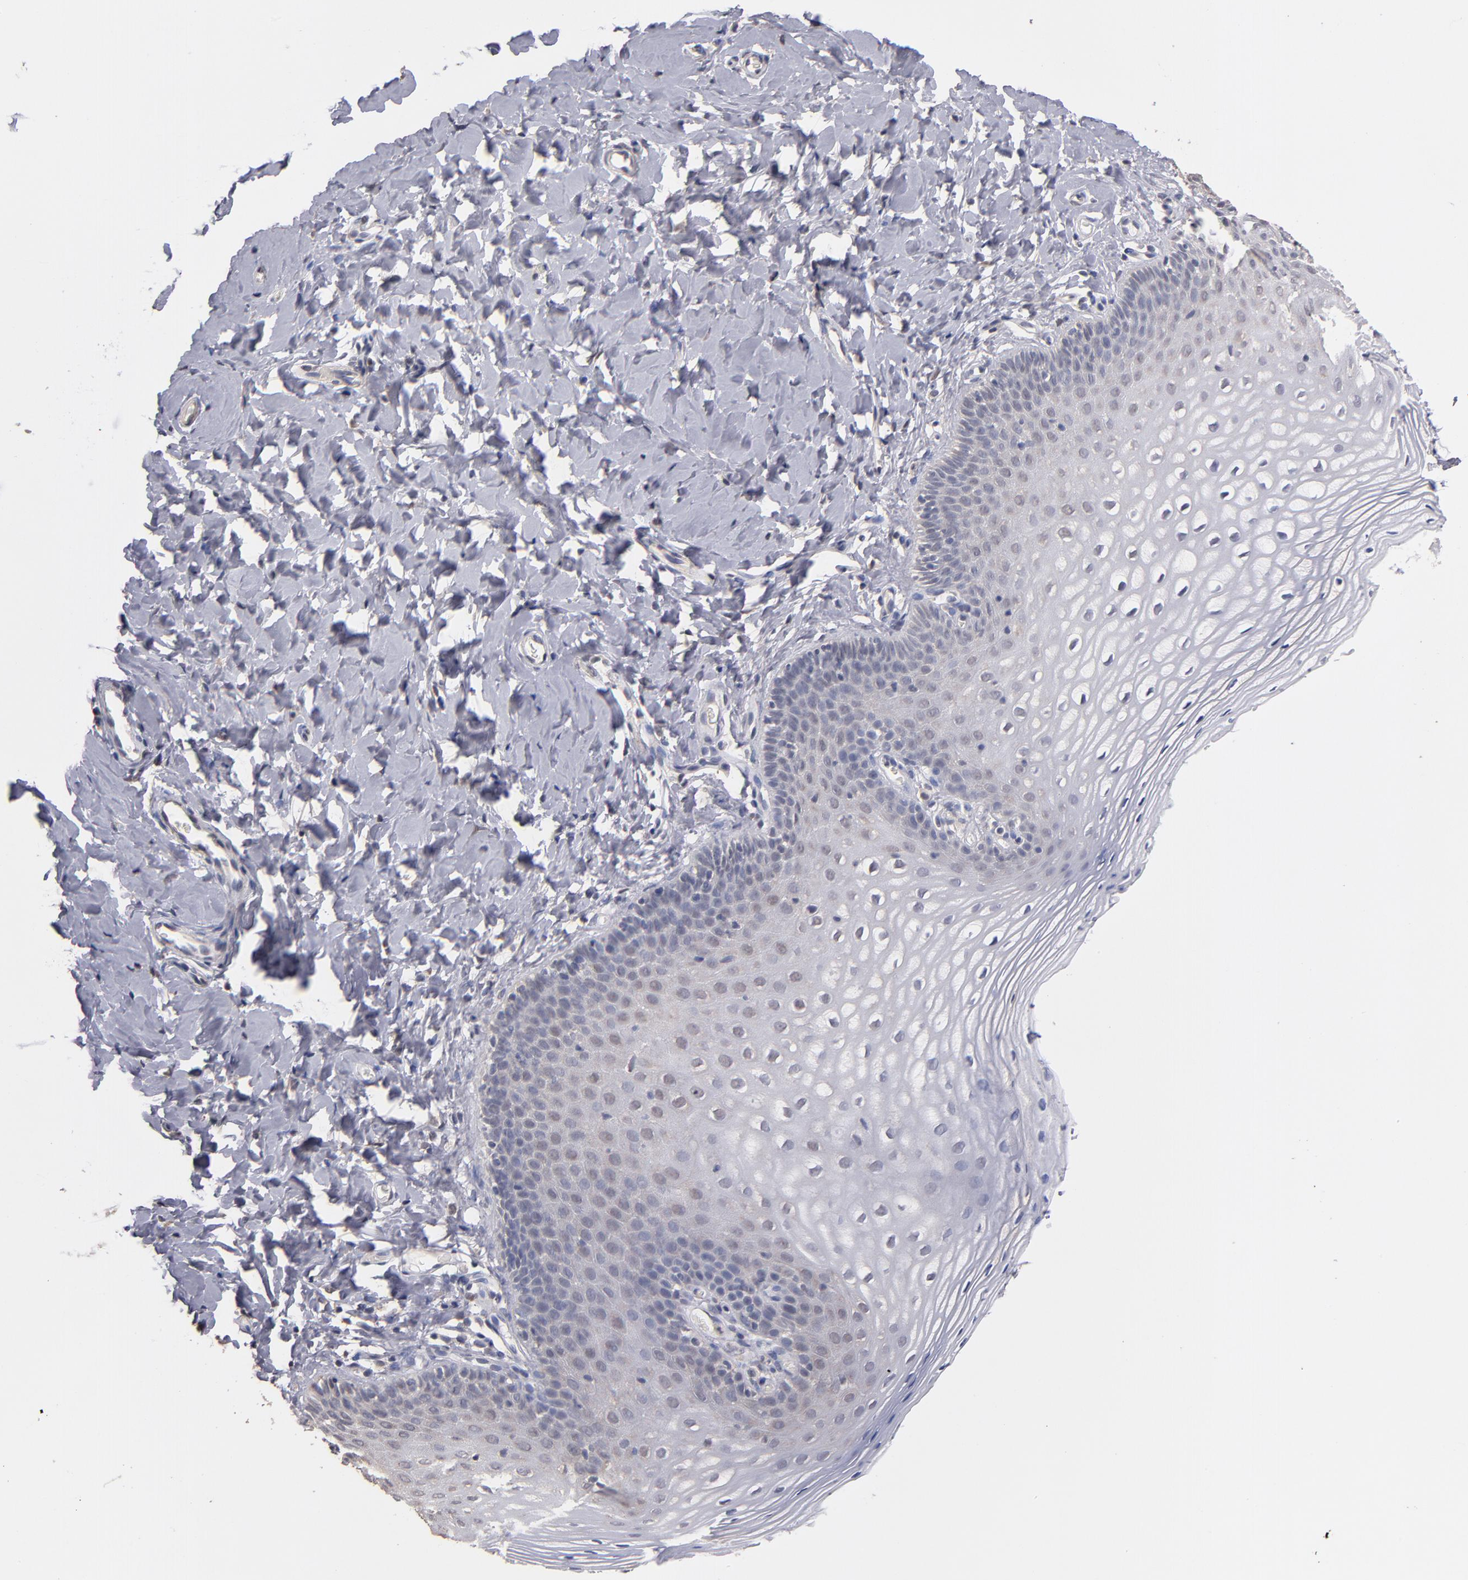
{"staining": {"intensity": "negative", "quantity": "none", "location": "none"}, "tissue": "vagina", "cell_type": "Squamous epithelial cells", "image_type": "normal", "snomed": [{"axis": "morphology", "description": "Normal tissue, NOS"}, {"axis": "topography", "description": "Vagina"}], "caption": "A micrograph of vagina stained for a protein displays no brown staining in squamous epithelial cells.", "gene": "PSMD10", "patient": {"sex": "female", "age": 55}}